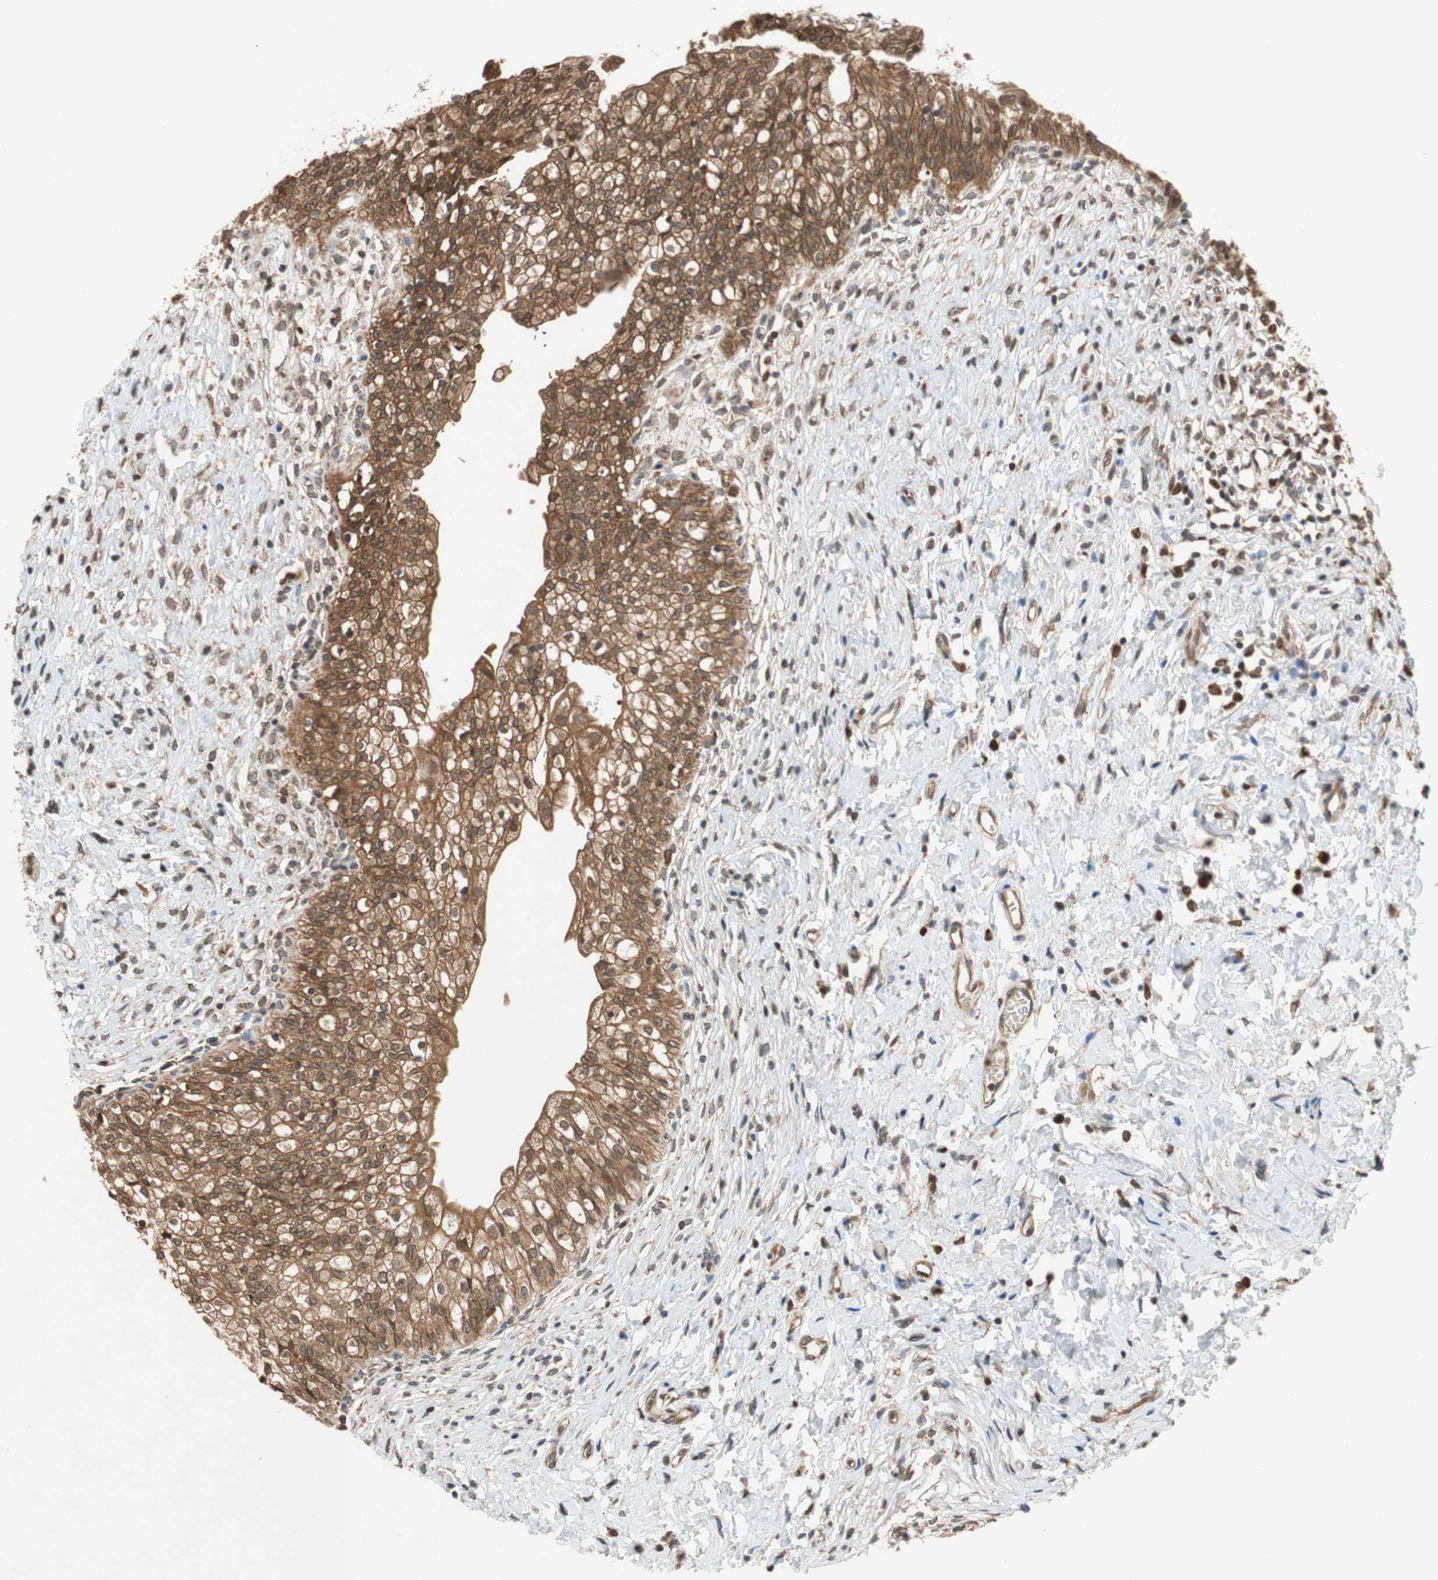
{"staining": {"intensity": "strong", "quantity": ">75%", "location": "cytoplasmic/membranous,nuclear"}, "tissue": "urinary bladder", "cell_type": "Urothelial cells", "image_type": "normal", "snomed": [{"axis": "morphology", "description": "Normal tissue, NOS"}, {"axis": "morphology", "description": "Inflammation, NOS"}, {"axis": "topography", "description": "Urinary bladder"}], "caption": "Immunohistochemical staining of benign urinary bladder demonstrates >75% levels of strong cytoplasmic/membranous,nuclear protein positivity in approximately >75% of urothelial cells.", "gene": "AUP1", "patient": {"sex": "female", "age": 80}}